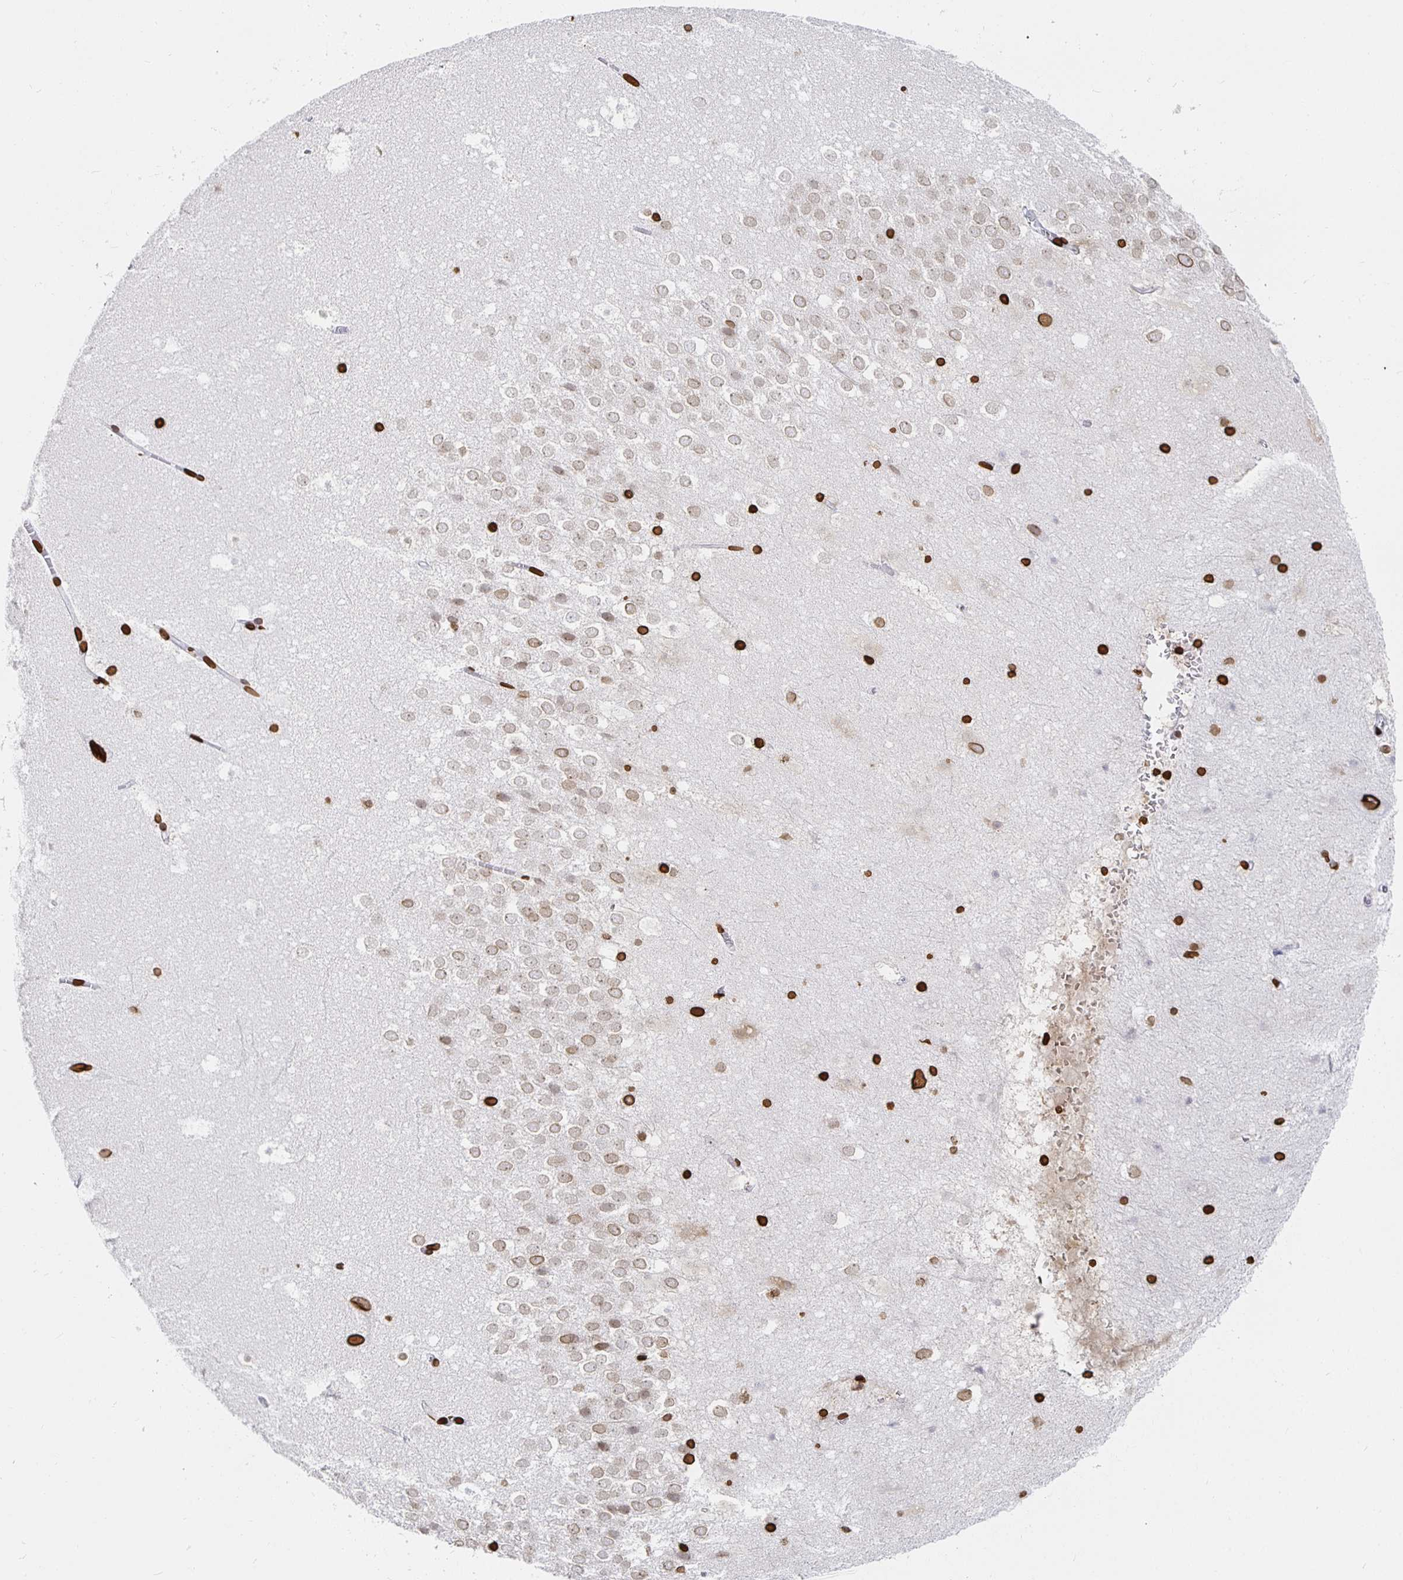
{"staining": {"intensity": "strong", "quantity": ">75%", "location": "cytoplasmic/membranous,nuclear"}, "tissue": "hippocampus", "cell_type": "Glial cells", "image_type": "normal", "snomed": [{"axis": "morphology", "description": "Normal tissue, NOS"}, {"axis": "topography", "description": "Hippocampus"}], "caption": "Immunohistochemical staining of benign human hippocampus shows high levels of strong cytoplasmic/membranous,nuclear positivity in approximately >75% of glial cells.", "gene": "LMNB1", "patient": {"sex": "female", "age": 42}}